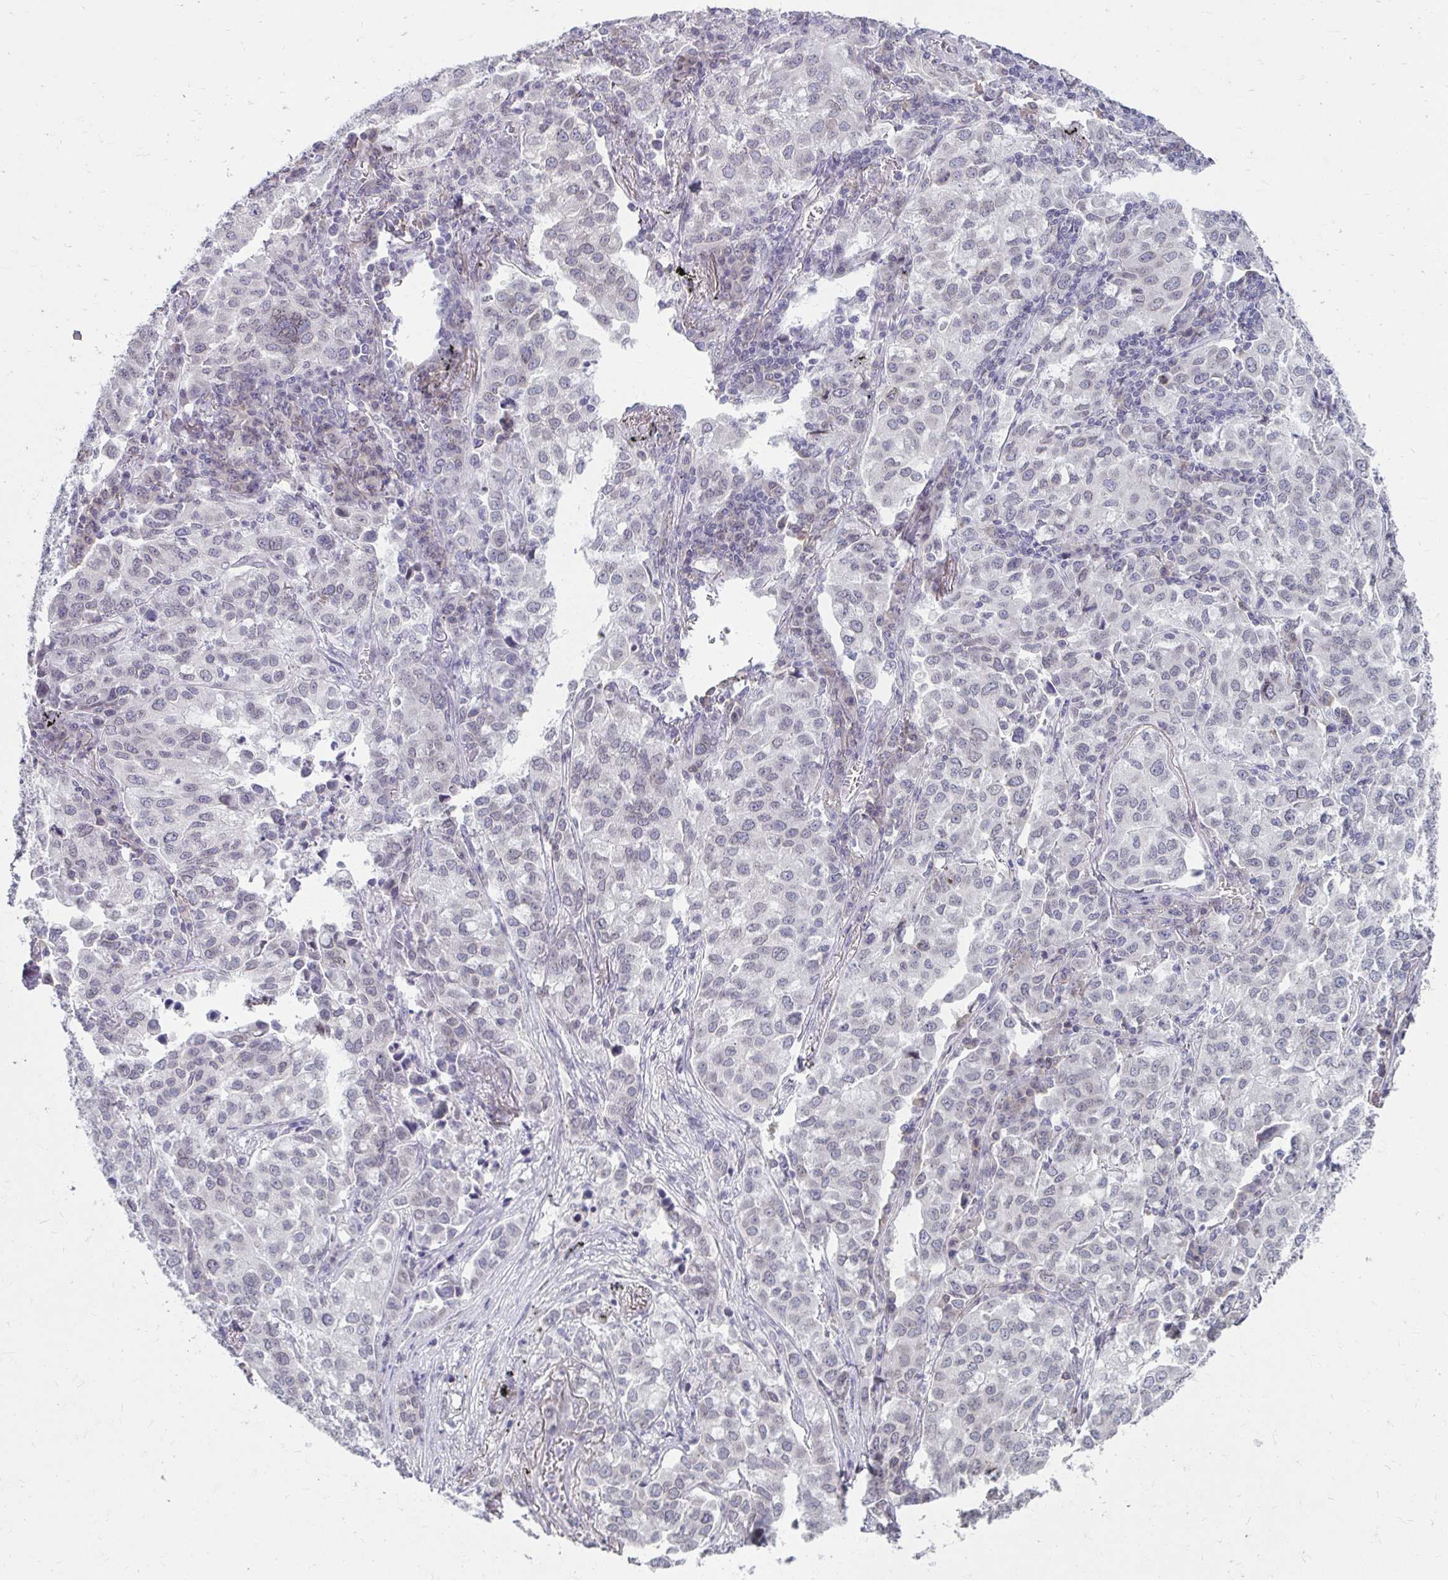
{"staining": {"intensity": "weak", "quantity": "<25%", "location": "nuclear"}, "tissue": "lung cancer", "cell_type": "Tumor cells", "image_type": "cancer", "snomed": [{"axis": "morphology", "description": "Adenocarcinoma, NOS"}, {"axis": "morphology", "description": "Adenocarcinoma, metastatic, NOS"}, {"axis": "topography", "description": "Lymph node"}, {"axis": "topography", "description": "Lung"}], "caption": "Immunohistochemistry (IHC) photomicrograph of neoplastic tissue: lung adenocarcinoma stained with DAB displays no significant protein positivity in tumor cells. (Stains: DAB (3,3'-diaminobenzidine) immunohistochemistry with hematoxylin counter stain, Microscopy: brightfield microscopy at high magnification).", "gene": "NUP133", "patient": {"sex": "female", "age": 65}}